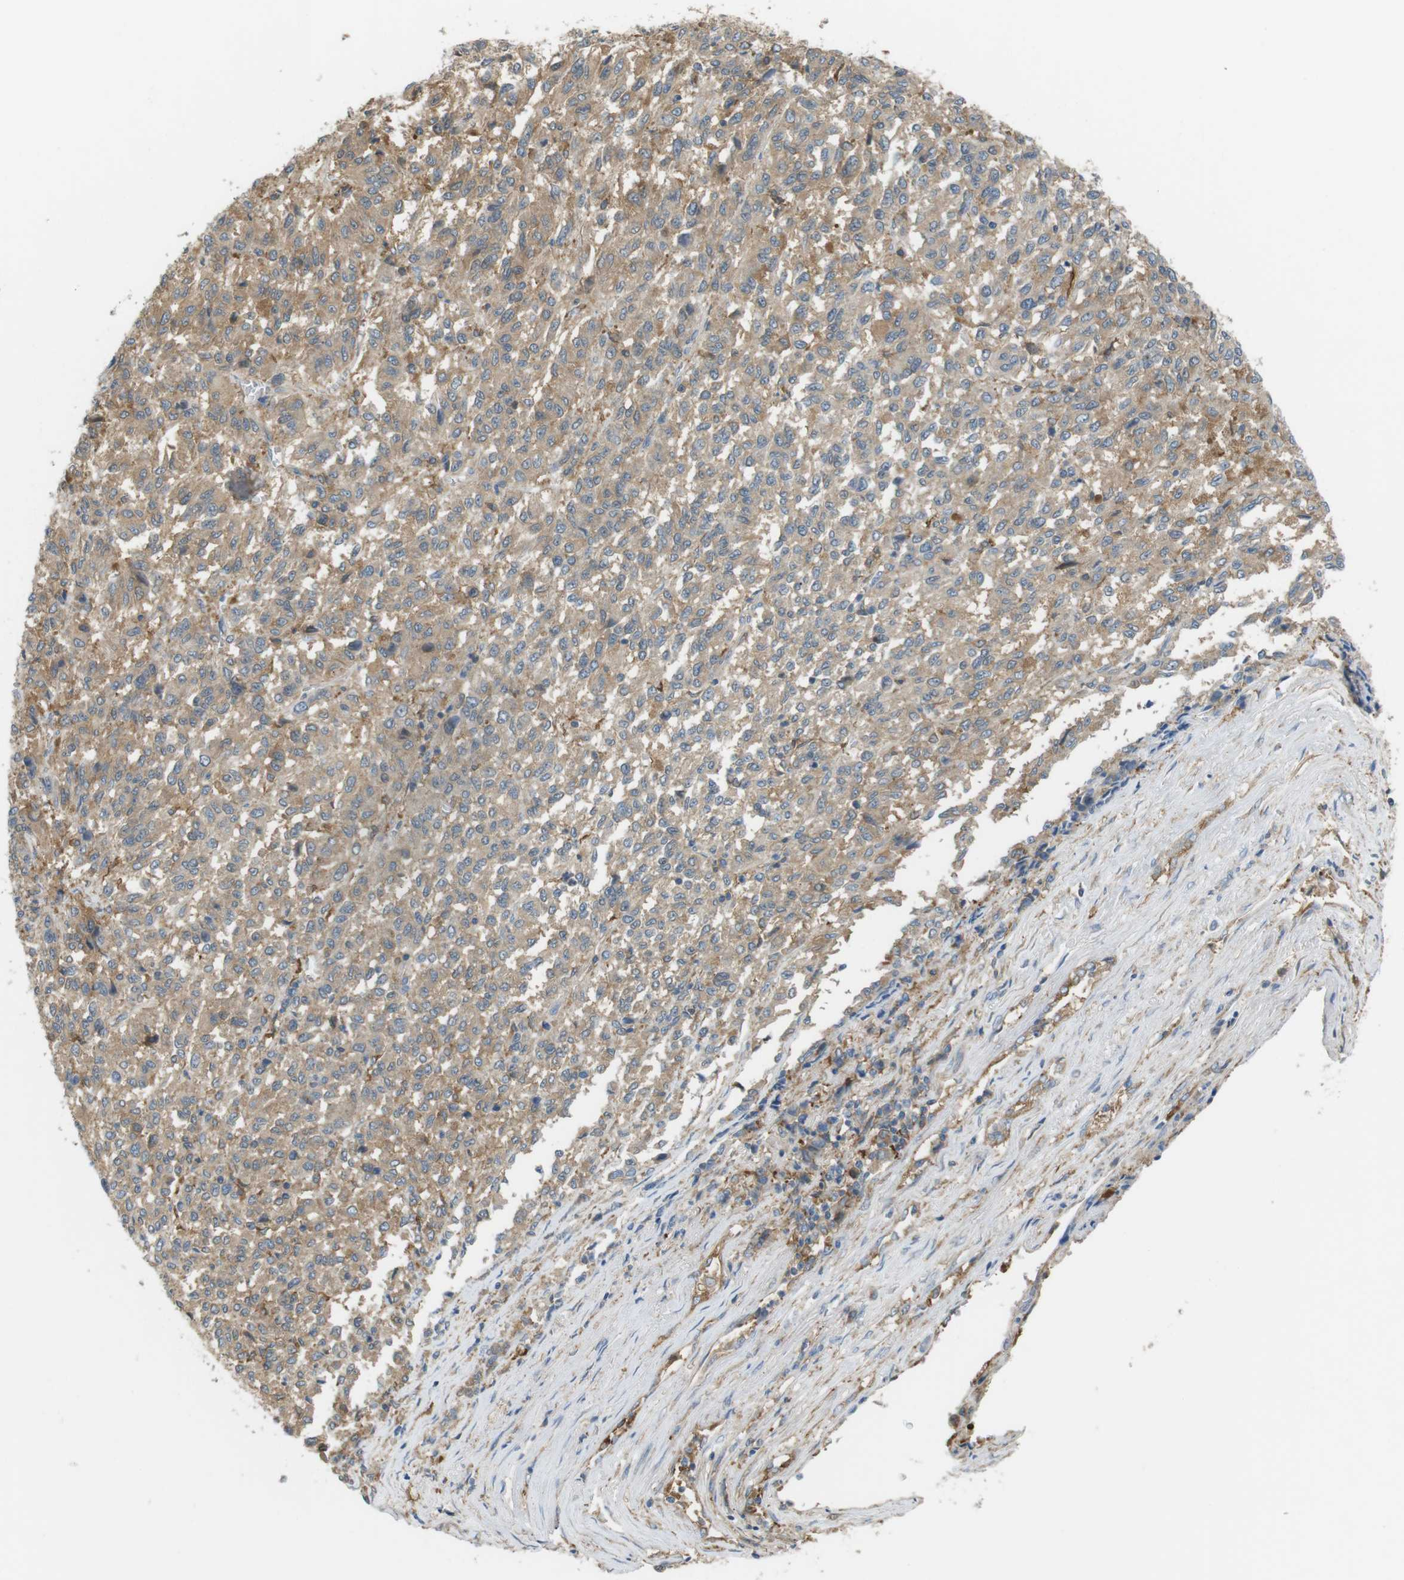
{"staining": {"intensity": "weak", "quantity": ">75%", "location": "cytoplasmic/membranous"}, "tissue": "melanoma", "cell_type": "Tumor cells", "image_type": "cancer", "snomed": [{"axis": "morphology", "description": "Malignant melanoma, Metastatic site"}, {"axis": "topography", "description": "Lung"}], "caption": "Weak cytoplasmic/membranous protein expression is identified in approximately >75% of tumor cells in malignant melanoma (metastatic site).", "gene": "PEPD", "patient": {"sex": "male", "age": 64}}